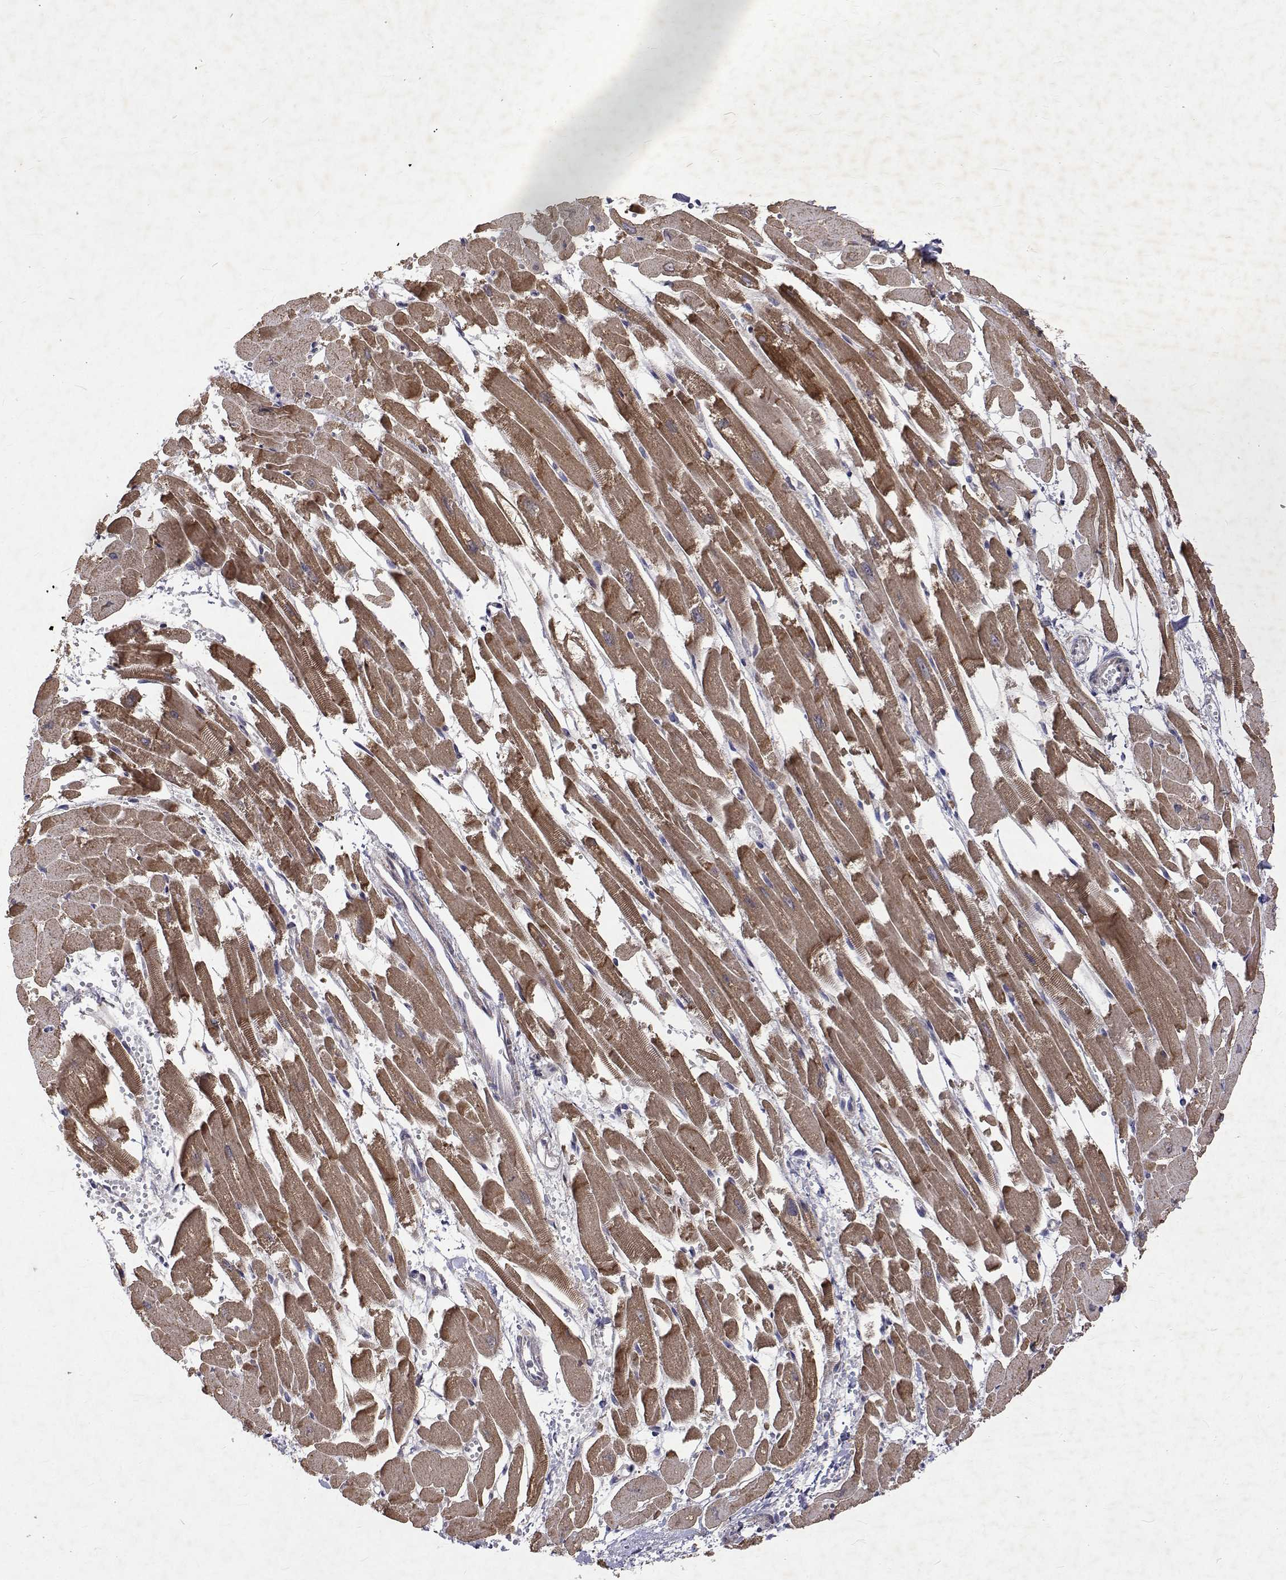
{"staining": {"intensity": "moderate", "quantity": ">75%", "location": "cytoplasmic/membranous"}, "tissue": "heart muscle", "cell_type": "Cardiomyocytes", "image_type": "normal", "snomed": [{"axis": "morphology", "description": "Normal tissue, NOS"}, {"axis": "topography", "description": "Heart"}], "caption": "Cardiomyocytes demonstrate moderate cytoplasmic/membranous staining in approximately >75% of cells in normal heart muscle.", "gene": "ALKBH8", "patient": {"sex": "female", "age": 52}}